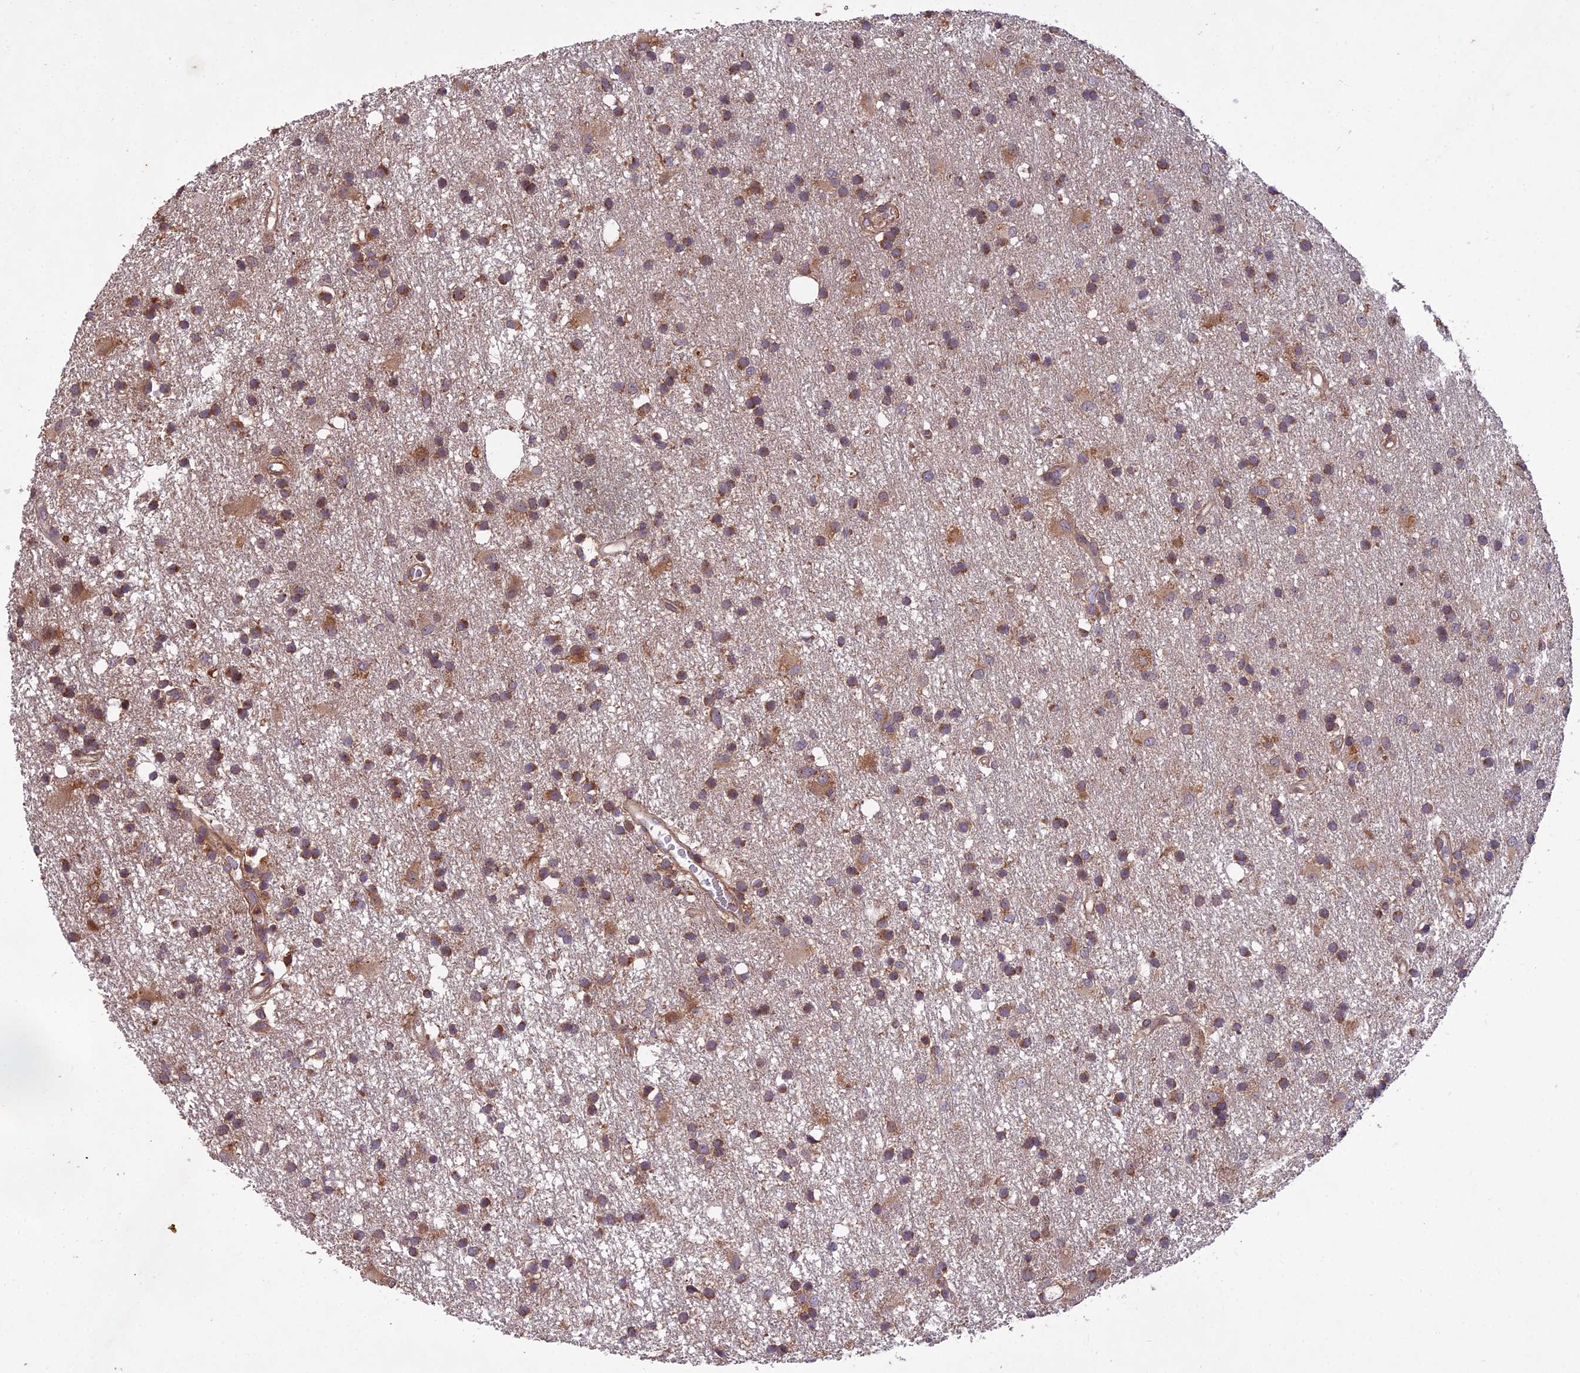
{"staining": {"intensity": "moderate", "quantity": ">75%", "location": "cytoplasmic/membranous"}, "tissue": "glioma", "cell_type": "Tumor cells", "image_type": "cancer", "snomed": [{"axis": "morphology", "description": "Glioma, malignant, High grade"}, {"axis": "topography", "description": "Brain"}], "caption": "Glioma stained for a protein reveals moderate cytoplasmic/membranous positivity in tumor cells.", "gene": "CENPL", "patient": {"sex": "male", "age": 77}}